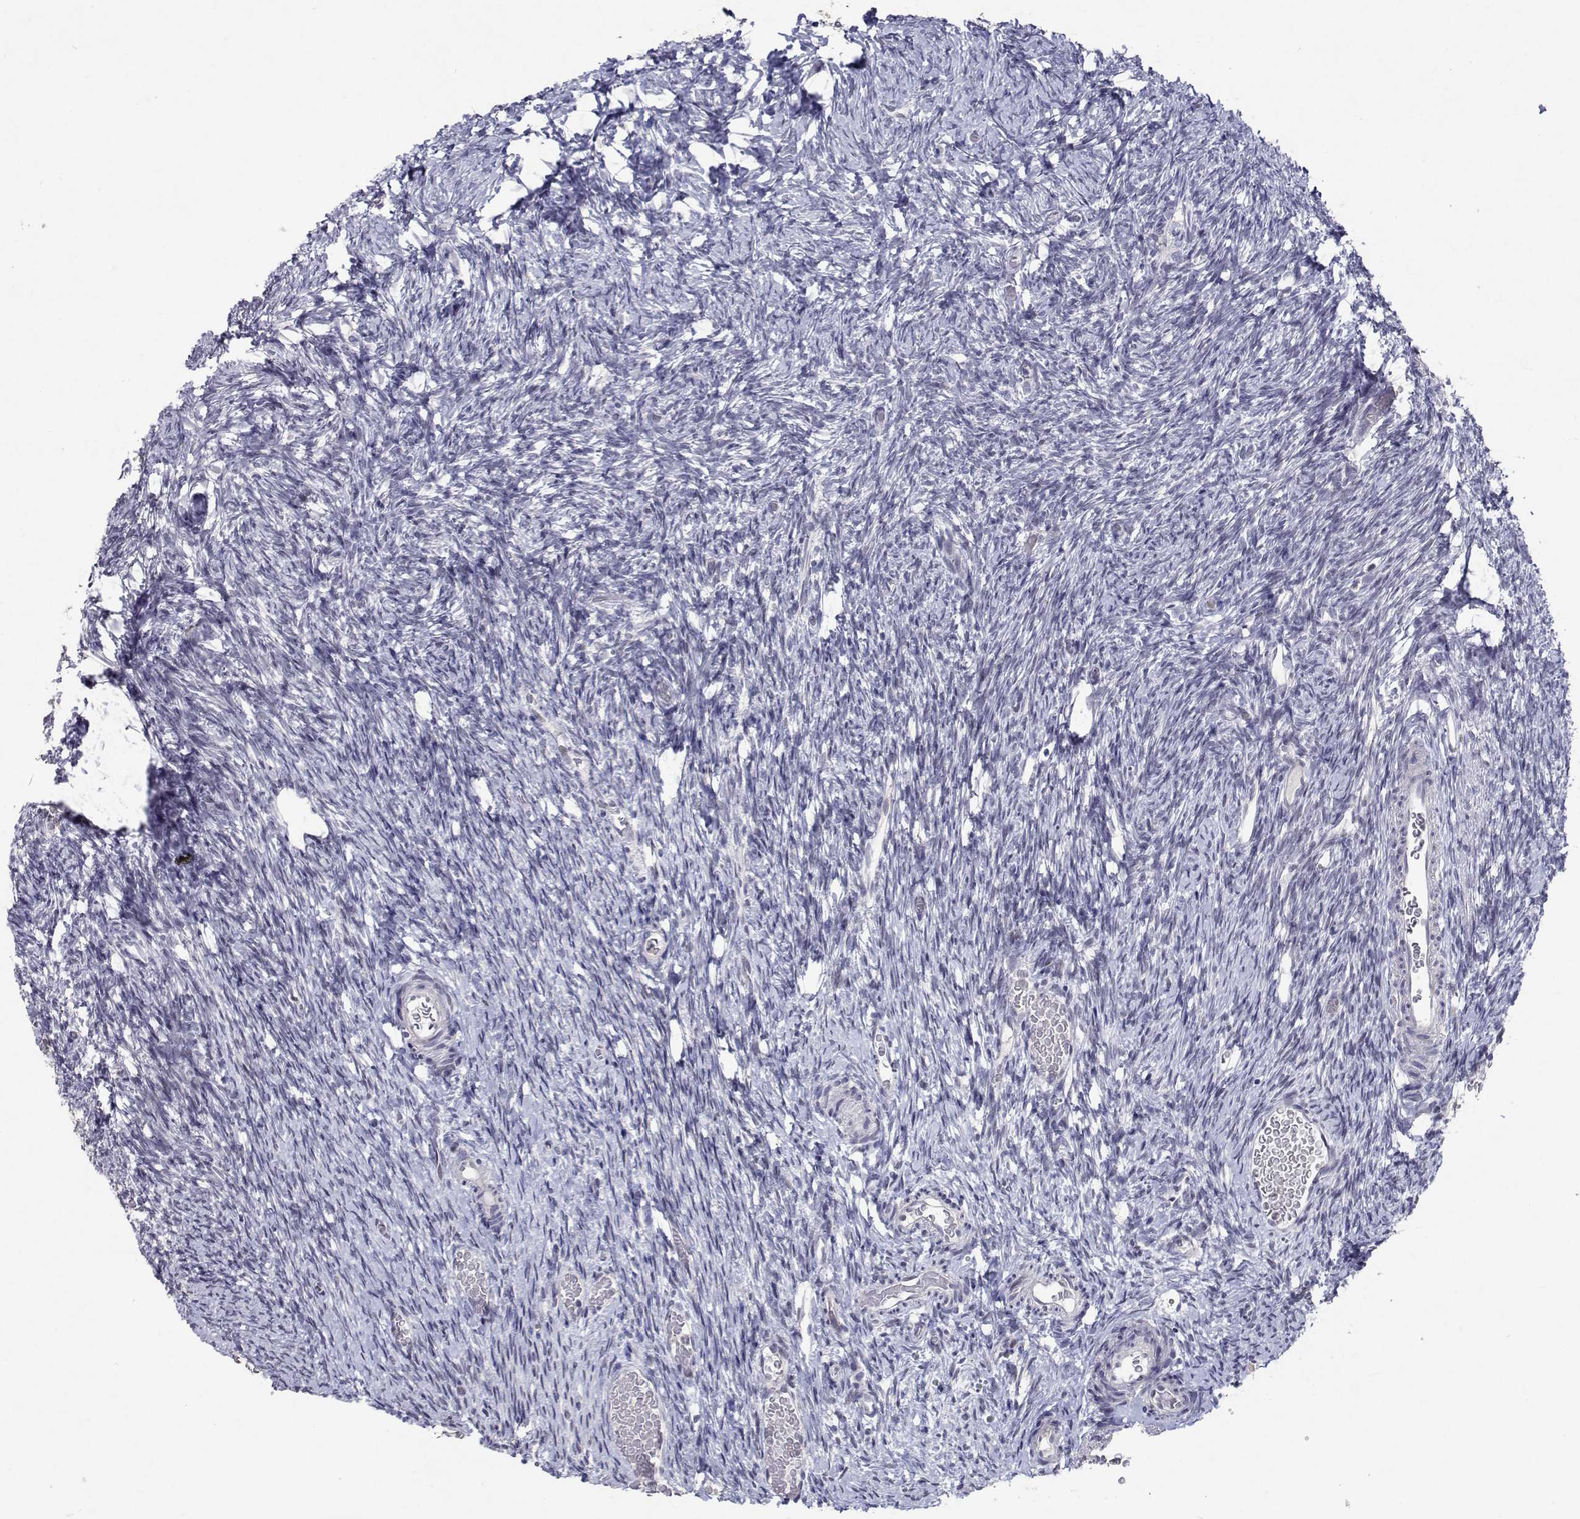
{"staining": {"intensity": "negative", "quantity": "none", "location": "none"}, "tissue": "ovary", "cell_type": "Ovarian stroma cells", "image_type": "normal", "snomed": [{"axis": "morphology", "description": "Normal tissue, NOS"}, {"axis": "topography", "description": "Ovary"}], "caption": "The IHC histopathology image has no significant expression in ovarian stroma cells of ovary.", "gene": "RBPJL", "patient": {"sex": "female", "age": 39}}